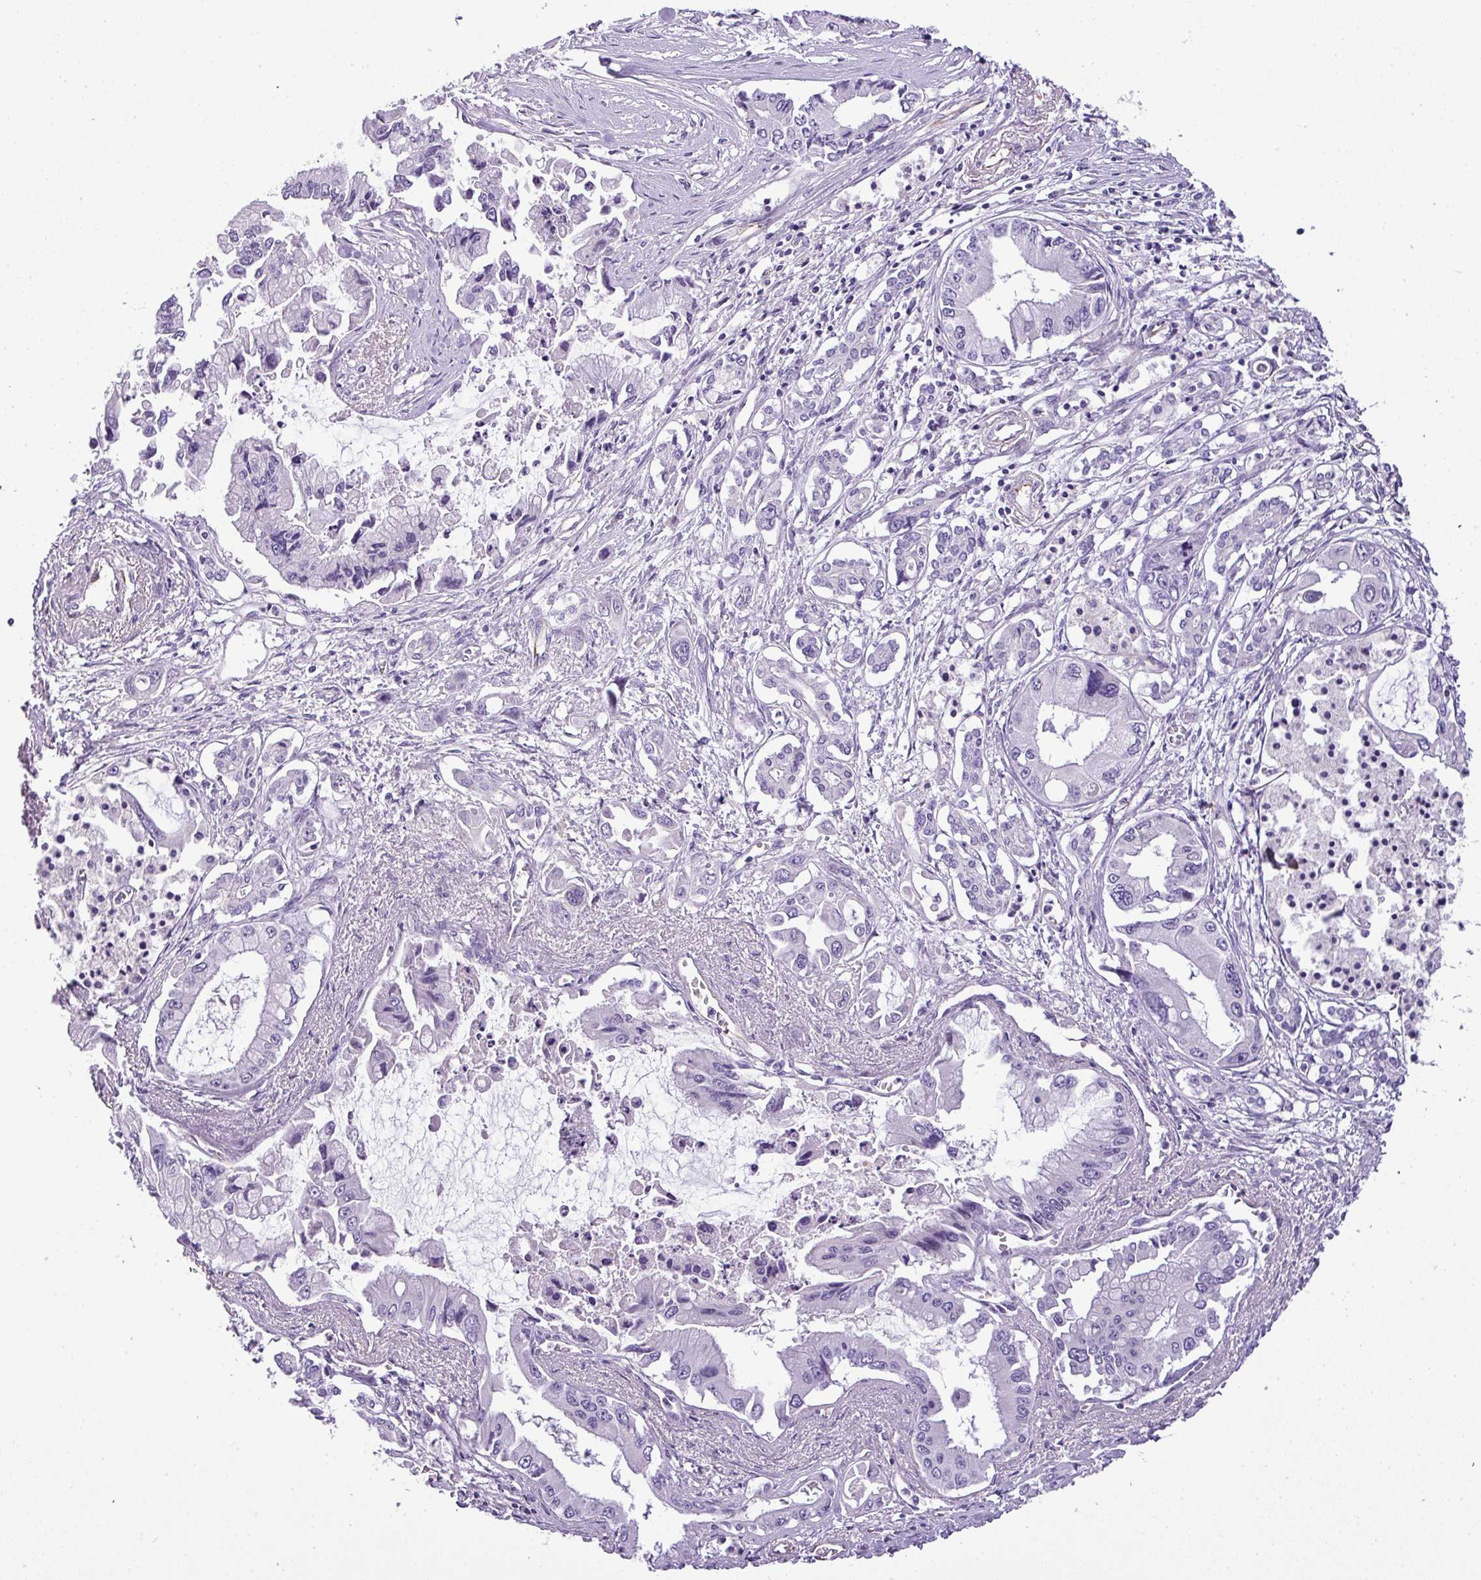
{"staining": {"intensity": "negative", "quantity": "none", "location": "none"}, "tissue": "pancreatic cancer", "cell_type": "Tumor cells", "image_type": "cancer", "snomed": [{"axis": "morphology", "description": "Adenocarcinoma, NOS"}, {"axis": "topography", "description": "Pancreas"}], "caption": "Tumor cells are negative for brown protein staining in pancreatic adenocarcinoma.", "gene": "ENSG00000273748", "patient": {"sex": "male", "age": 84}}